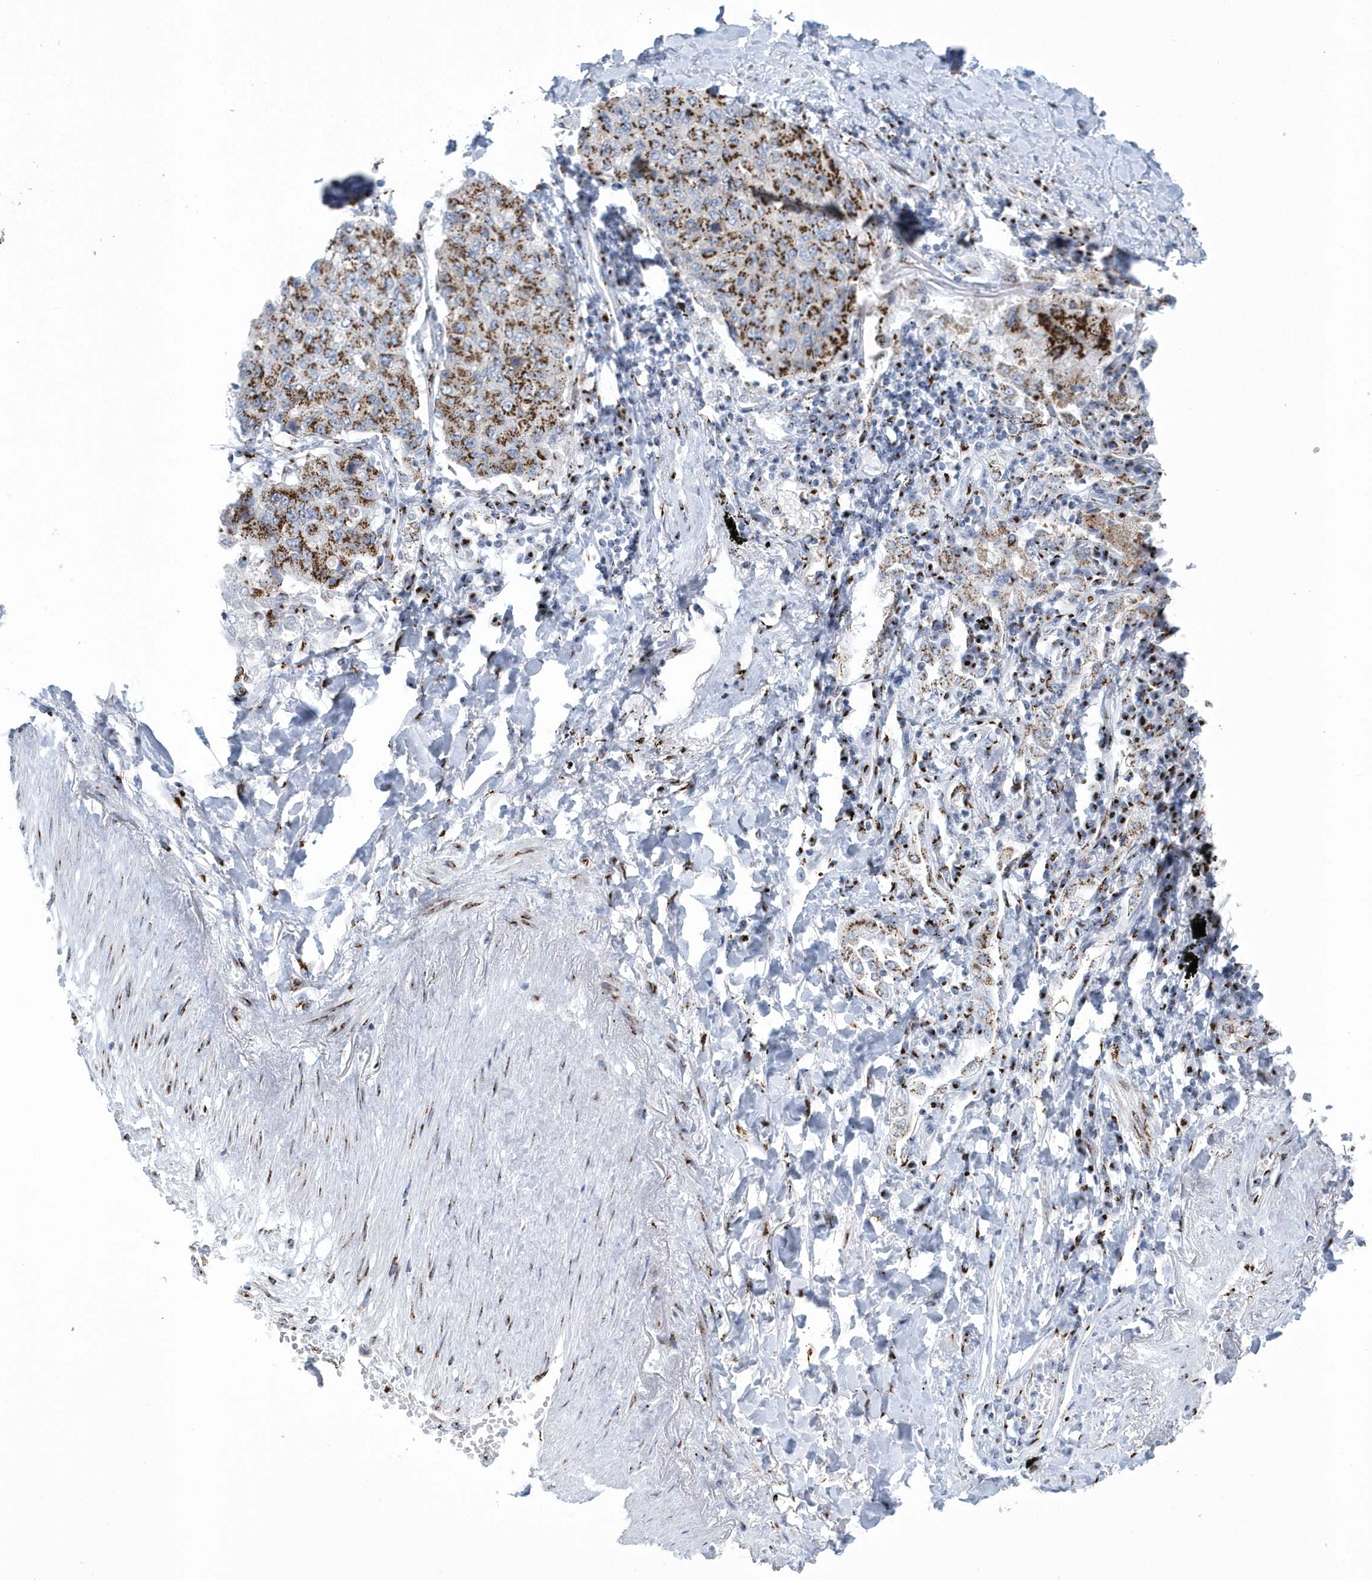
{"staining": {"intensity": "moderate", "quantity": ">75%", "location": "cytoplasmic/membranous"}, "tissue": "lung cancer", "cell_type": "Tumor cells", "image_type": "cancer", "snomed": [{"axis": "morphology", "description": "Squamous cell carcinoma, NOS"}, {"axis": "topography", "description": "Lung"}], "caption": "A photomicrograph of human lung cancer (squamous cell carcinoma) stained for a protein shows moderate cytoplasmic/membranous brown staining in tumor cells.", "gene": "SLX9", "patient": {"sex": "male", "age": 74}}